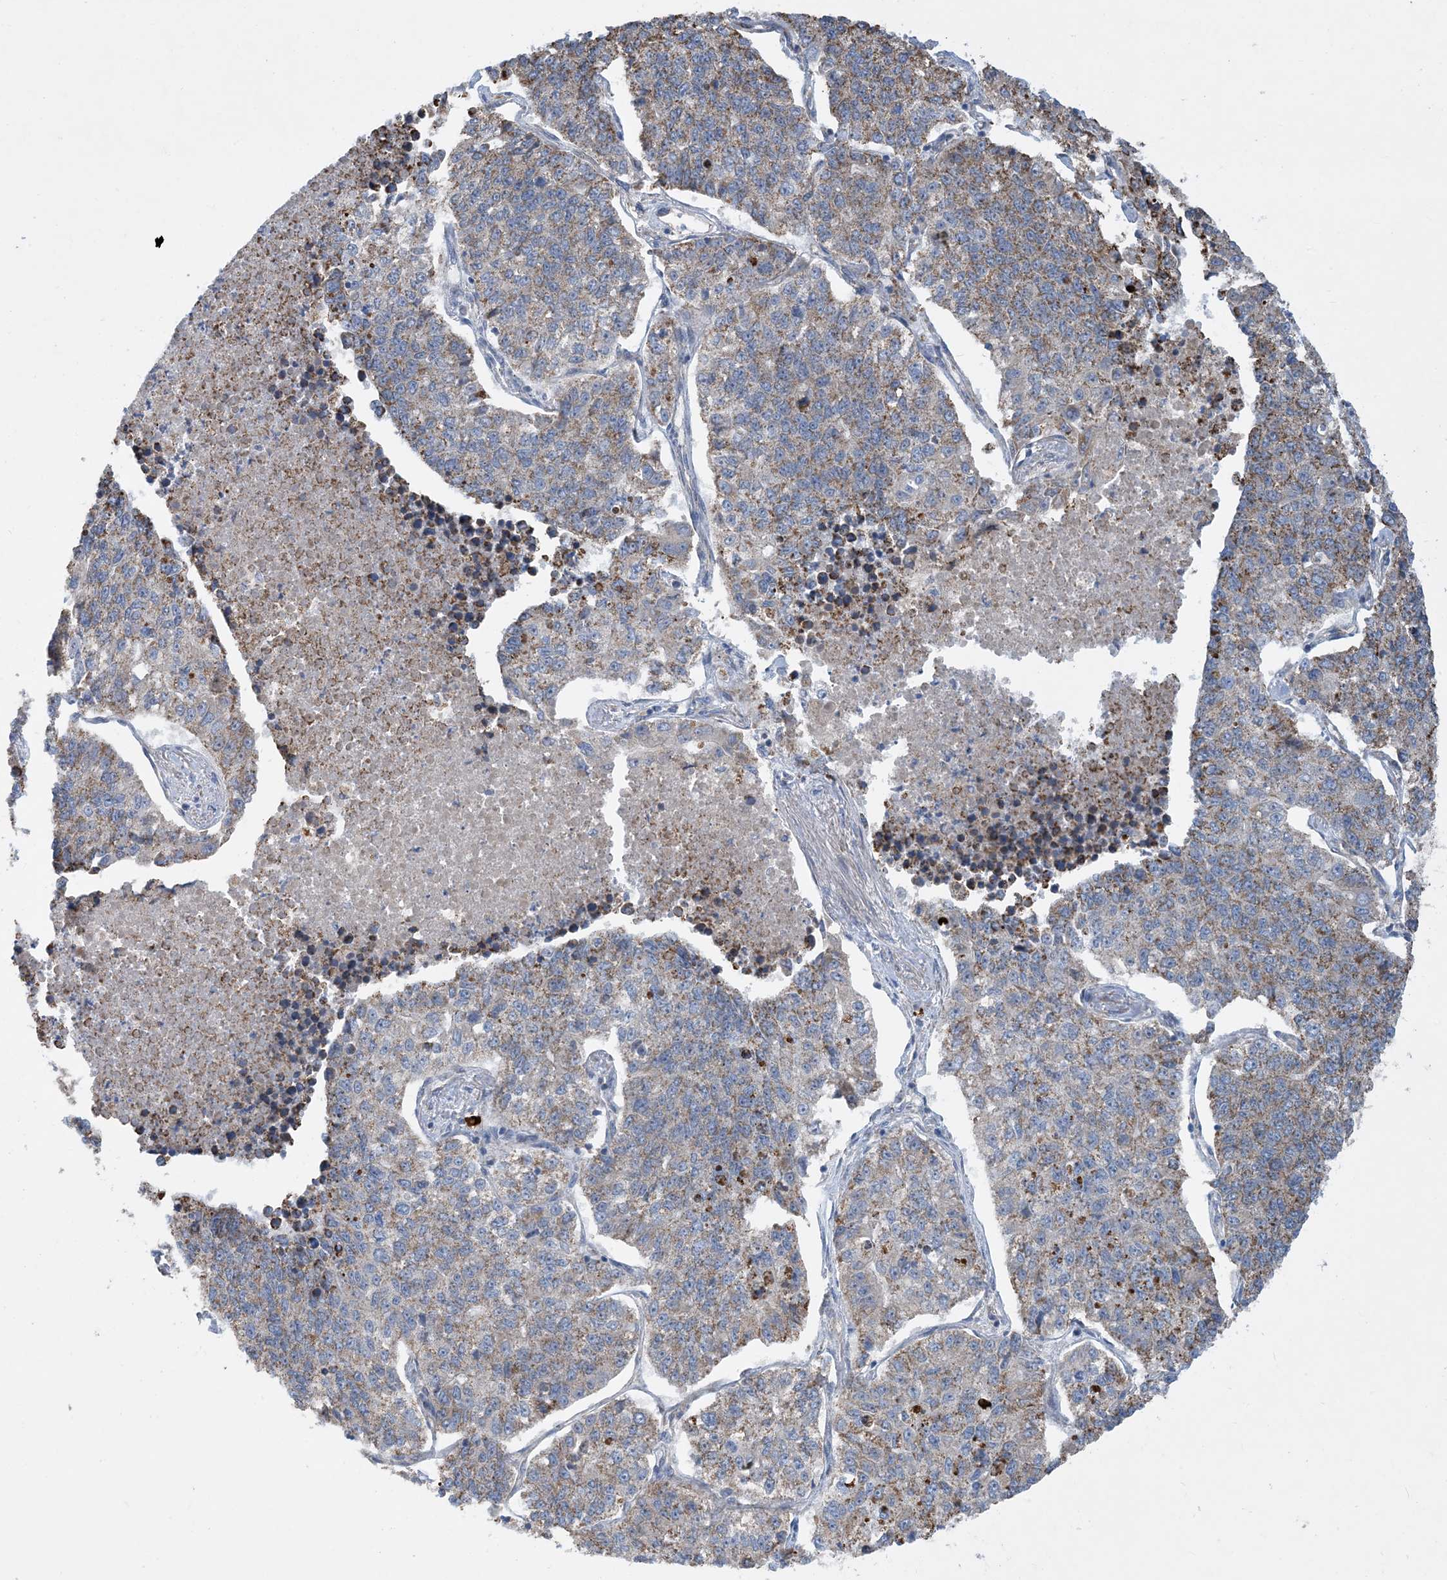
{"staining": {"intensity": "weak", "quantity": ">75%", "location": "cytoplasmic/membranous"}, "tissue": "lung cancer", "cell_type": "Tumor cells", "image_type": "cancer", "snomed": [{"axis": "morphology", "description": "Adenocarcinoma, NOS"}, {"axis": "topography", "description": "Lung"}], "caption": "Immunohistochemical staining of human lung cancer exhibits weak cytoplasmic/membranous protein positivity in about >75% of tumor cells.", "gene": "PCDHGA1", "patient": {"sex": "male", "age": 49}}